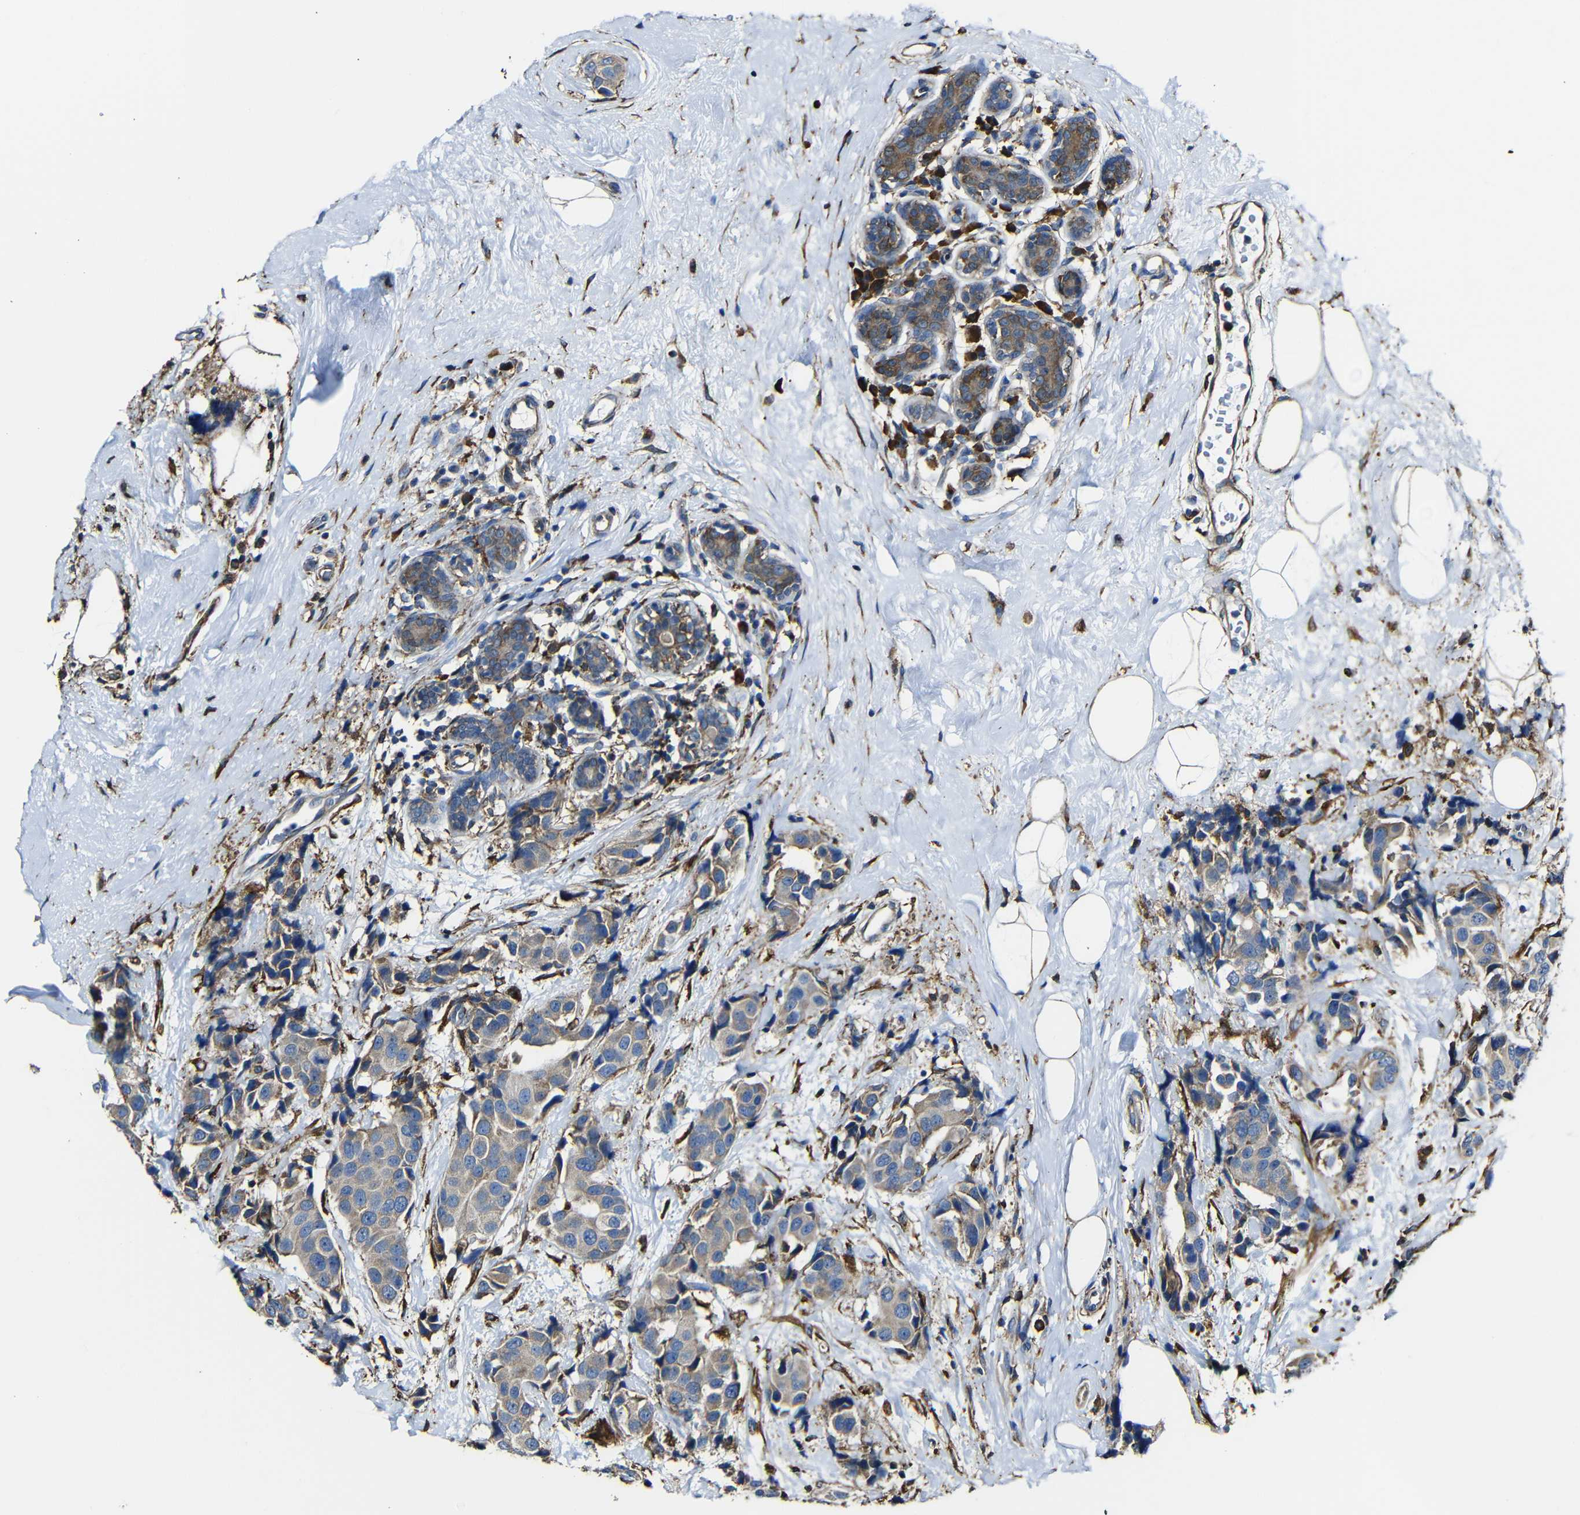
{"staining": {"intensity": "weak", "quantity": ">75%", "location": "cytoplasmic/membranous"}, "tissue": "breast cancer", "cell_type": "Tumor cells", "image_type": "cancer", "snomed": [{"axis": "morphology", "description": "Normal tissue, NOS"}, {"axis": "morphology", "description": "Duct carcinoma"}, {"axis": "topography", "description": "Breast"}], "caption": "Immunohistochemistry (IHC) (DAB) staining of breast cancer (intraductal carcinoma) reveals weak cytoplasmic/membranous protein expression in approximately >75% of tumor cells.", "gene": "PPIB", "patient": {"sex": "female", "age": 39}}